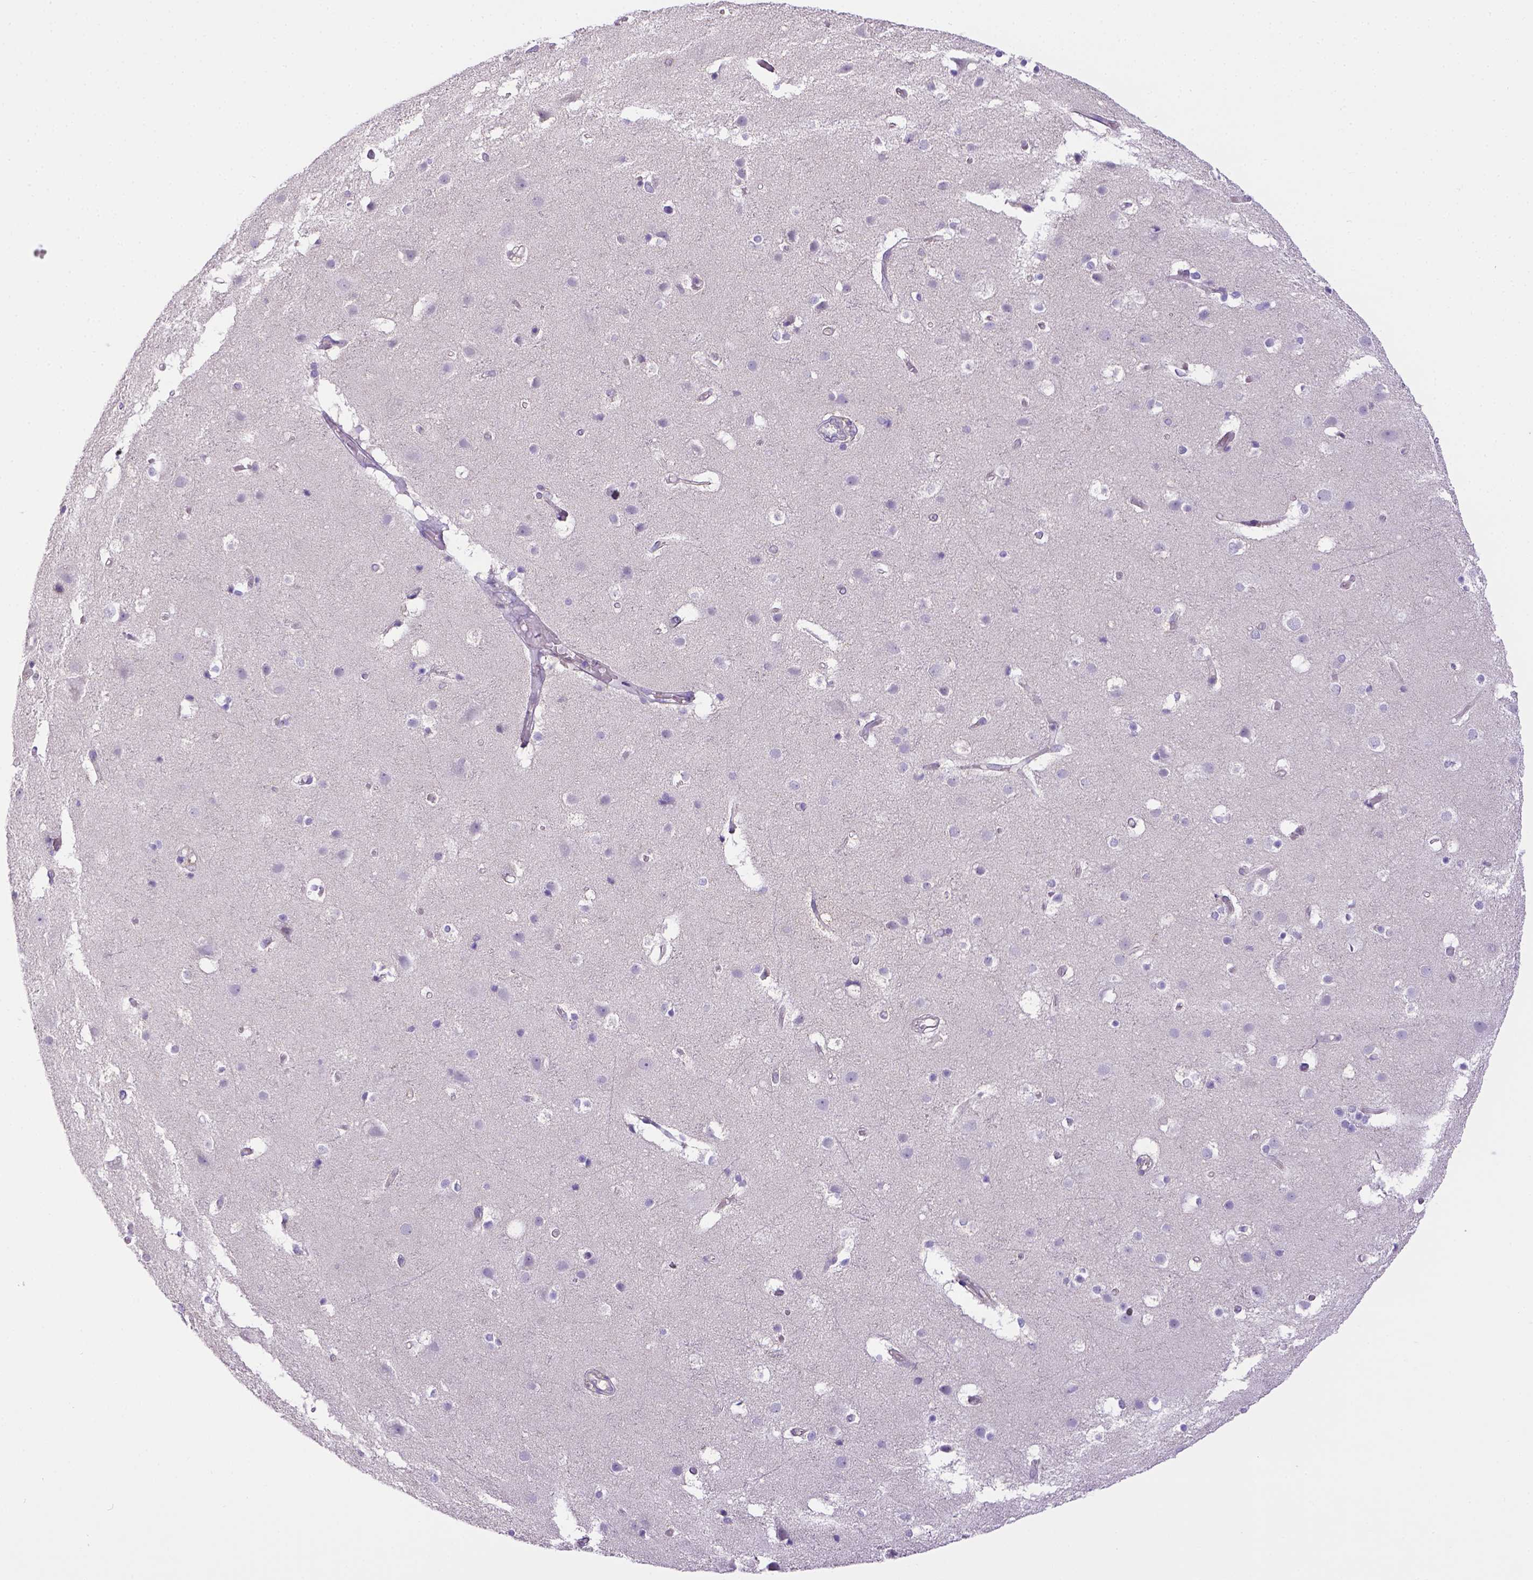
{"staining": {"intensity": "negative", "quantity": "none", "location": "none"}, "tissue": "cerebral cortex", "cell_type": "Endothelial cells", "image_type": "normal", "snomed": [{"axis": "morphology", "description": "Normal tissue, NOS"}, {"axis": "topography", "description": "Cerebral cortex"}], "caption": "High power microscopy photomicrograph of an IHC photomicrograph of benign cerebral cortex, revealing no significant positivity in endothelial cells.", "gene": "CD40", "patient": {"sex": "female", "age": 52}}